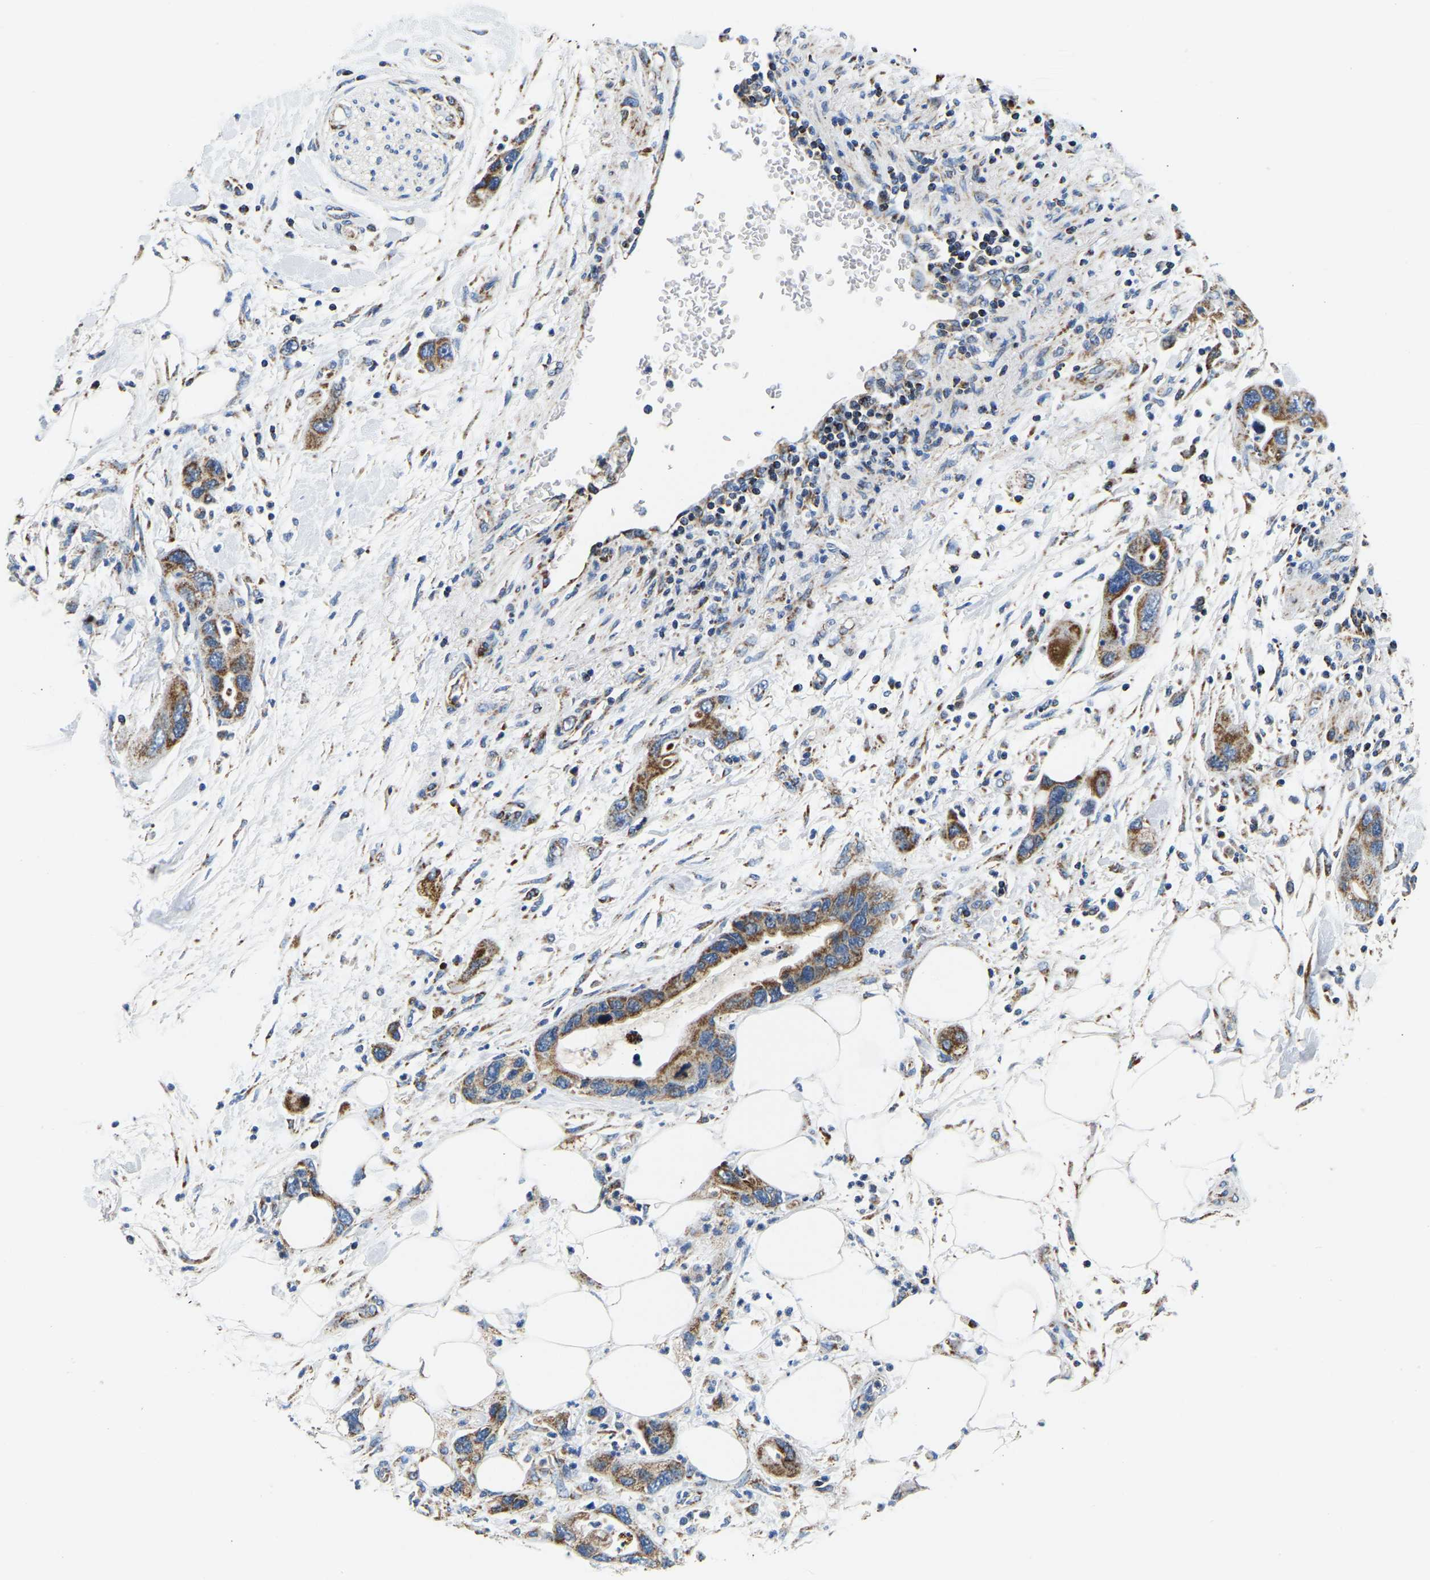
{"staining": {"intensity": "moderate", "quantity": ">75%", "location": "cytoplasmic/membranous"}, "tissue": "pancreatic cancer", "cell_type": "Tumor cells", "image_type": "cancer", "snomed": [{"axis": "morphology", "description": "Normal tissue, NOS"}, {"axis": "morphology", "description": "Adenocarcinoma, NOS"}, {"axis": "topography", "description": "Pancreas"}], "caption": "Pancreatic adenocarcinoma tissue demonstrates moderate cytoplasmic/membranous staining in about >75% of tumor cells, visualized by immunohistochemistry. The staining was performed using DAB (3,3'-diaminobenzidine), with brown indicating positive protein expression. Nuclei are stained blue with hematoxylin.", "gene": "SFXN1", "patient": {"sex": "female", "age": 71}}